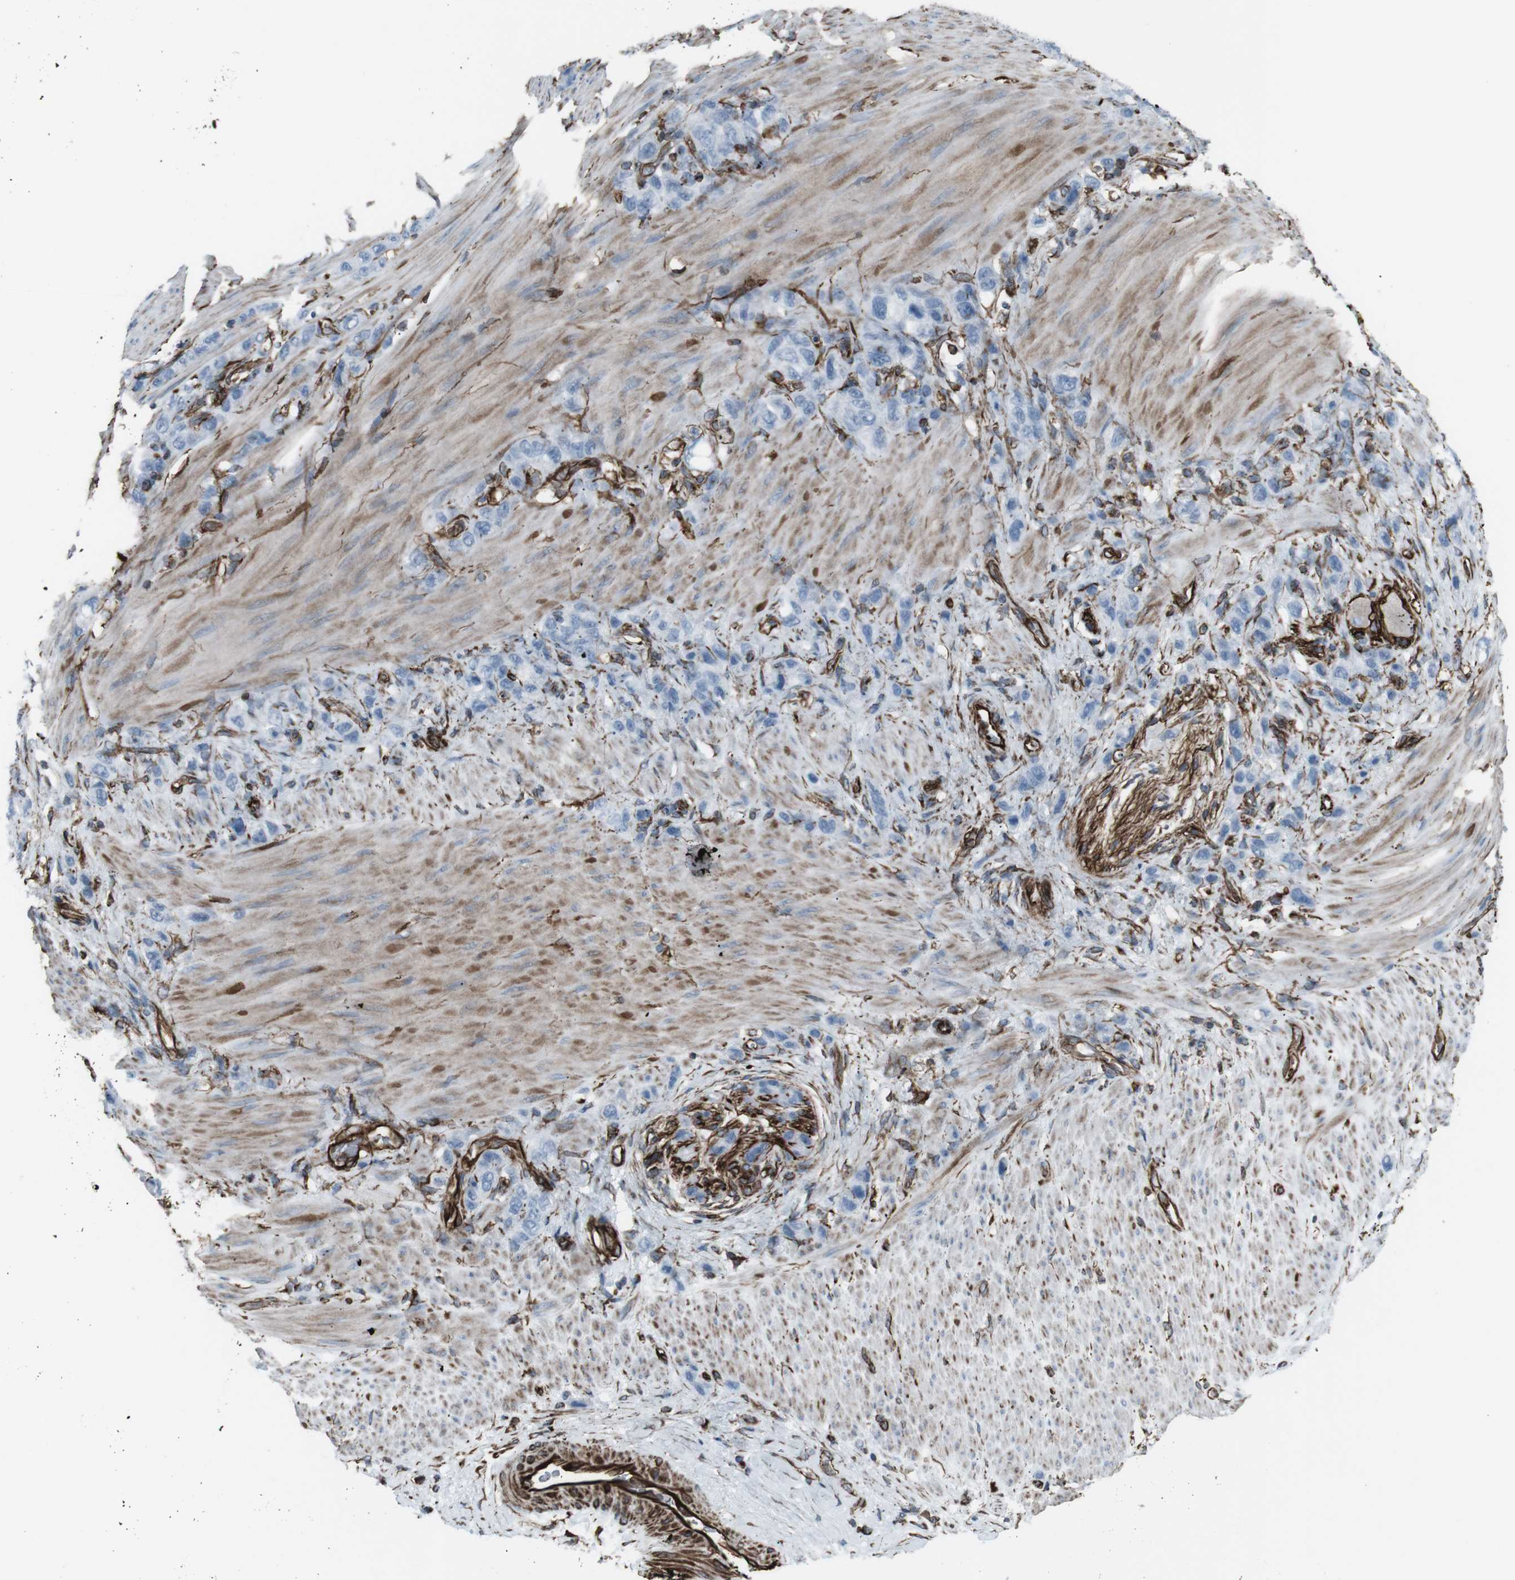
{"staining": {"intensity": "negative", "quantity": "none", "location": "none"}, "tissue": "stomach cancer", "cell_type": "Tumor cells", "image_type": "cancer", "snomed": [{"axis": "morphology", "description": "Adenocarcinoma, NOS"}, {"axis": "morphology", "description": "Adenocarcinoma, High grade"}, {"axis": "topography", "description": "Stomach, upper"}, {"axis": "topography", "description": "Stomach, lower"}], "caption": "This micrograph is of stomach high-grade adenocarcinoma stained with IHC to label a protein in brown with the nuclei are counter-stained blue. There is no positivity in tumor cells.", "gene": "ZDHHC6", "patient": {"sex": "female", "age": 65}}